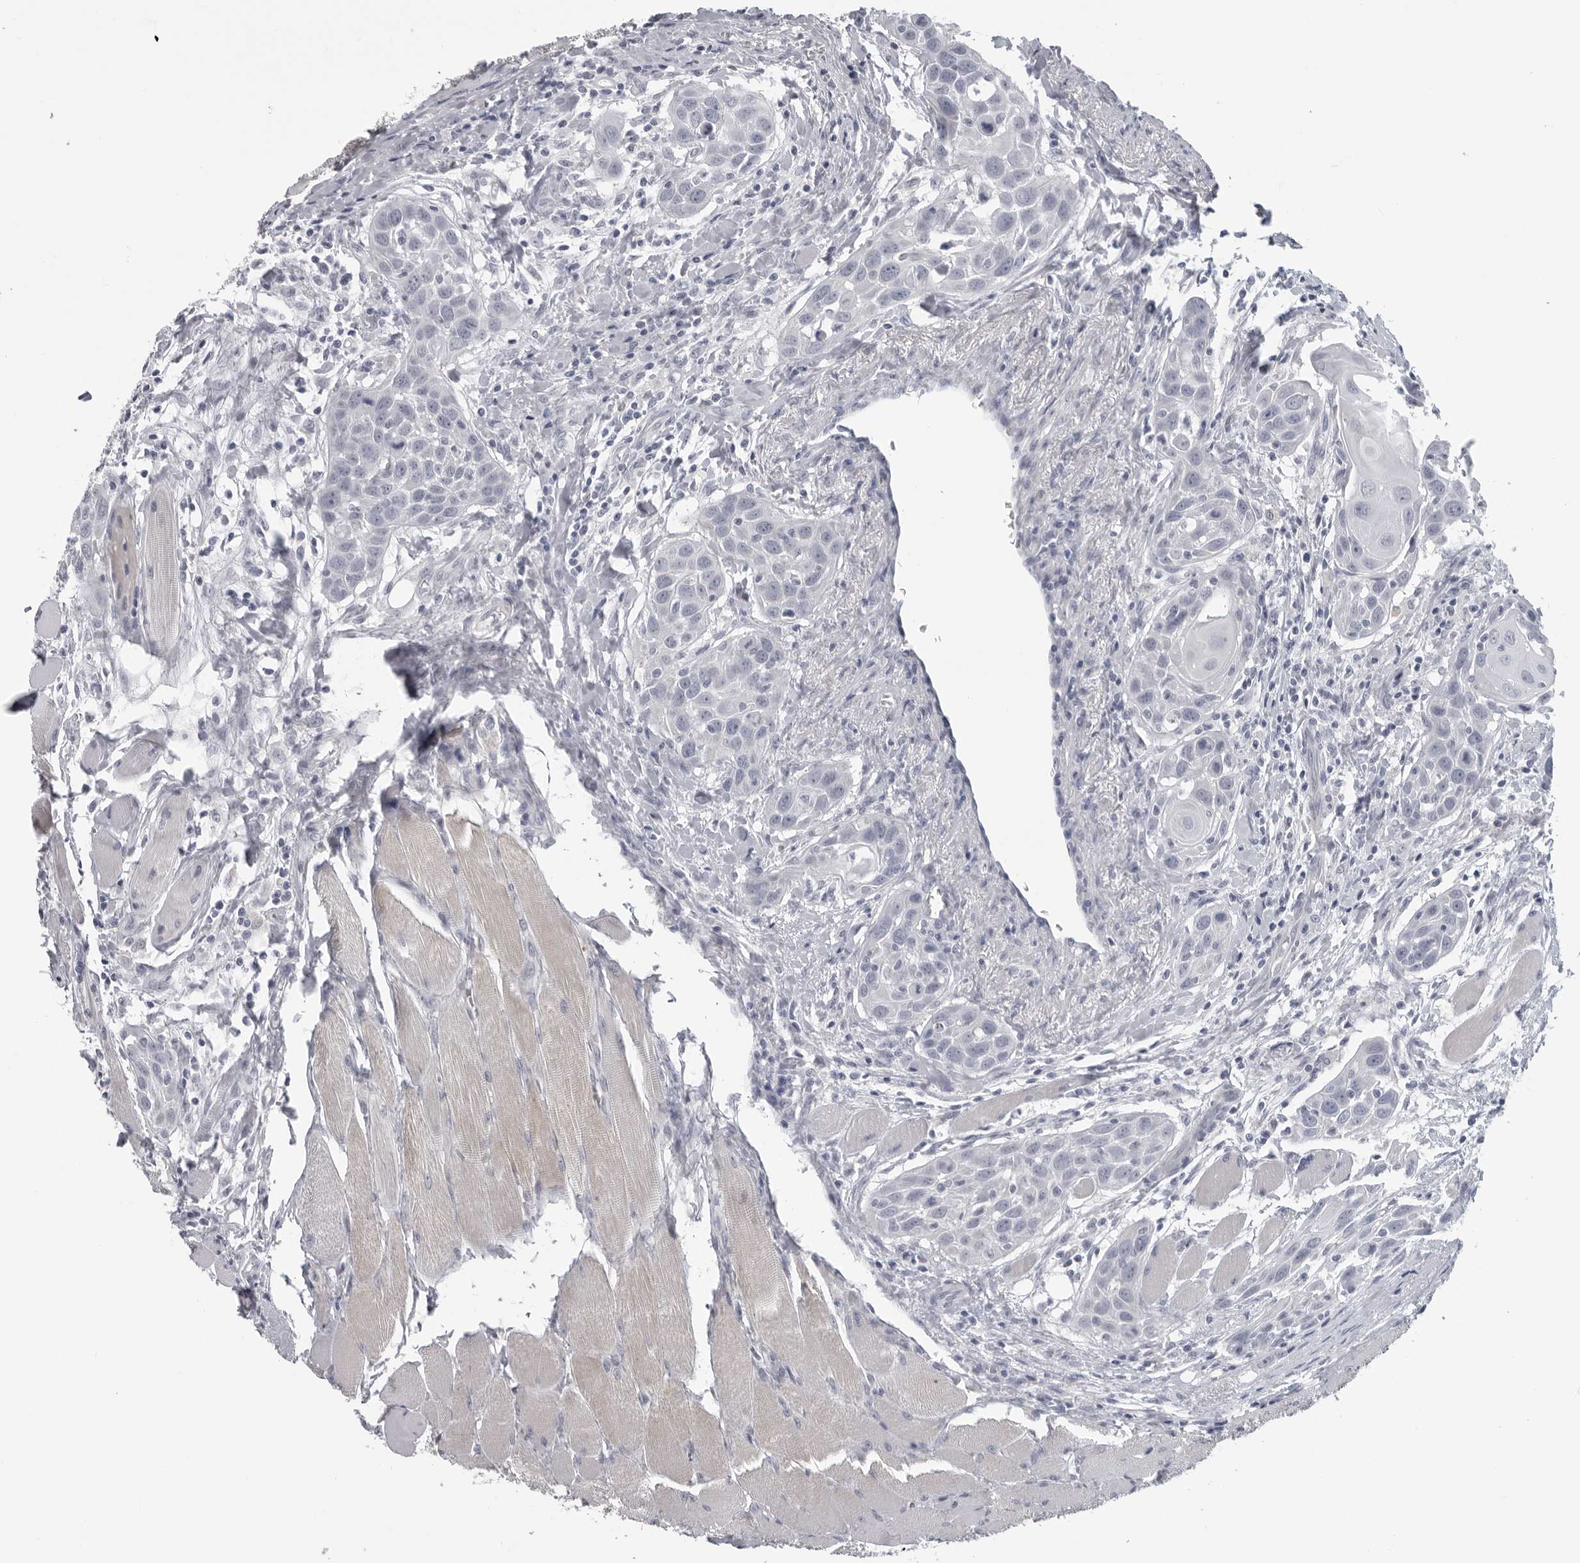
{"staining": {"intensity": "negative", "quantity": "none", "location": "none"}, "tissue": "head and neck cancer", "cell_type": "Tumor cells", "image_type": "cancer", "snomed": [{"axis": "morphology", "description": "Squamous cell carcinoma, NOS"}, {"axis": "topography", "description": "Oral tissue"}, {"axis": "topography", "description": "Head-Neck"}], "caption": "This is an immunohistochemistry histopathology image of squamous cell carcinoma (head and neck). There is no staining in tumor cells.", "gene": "OPLAH", "patient": {"sex": "female", "age": 50}}